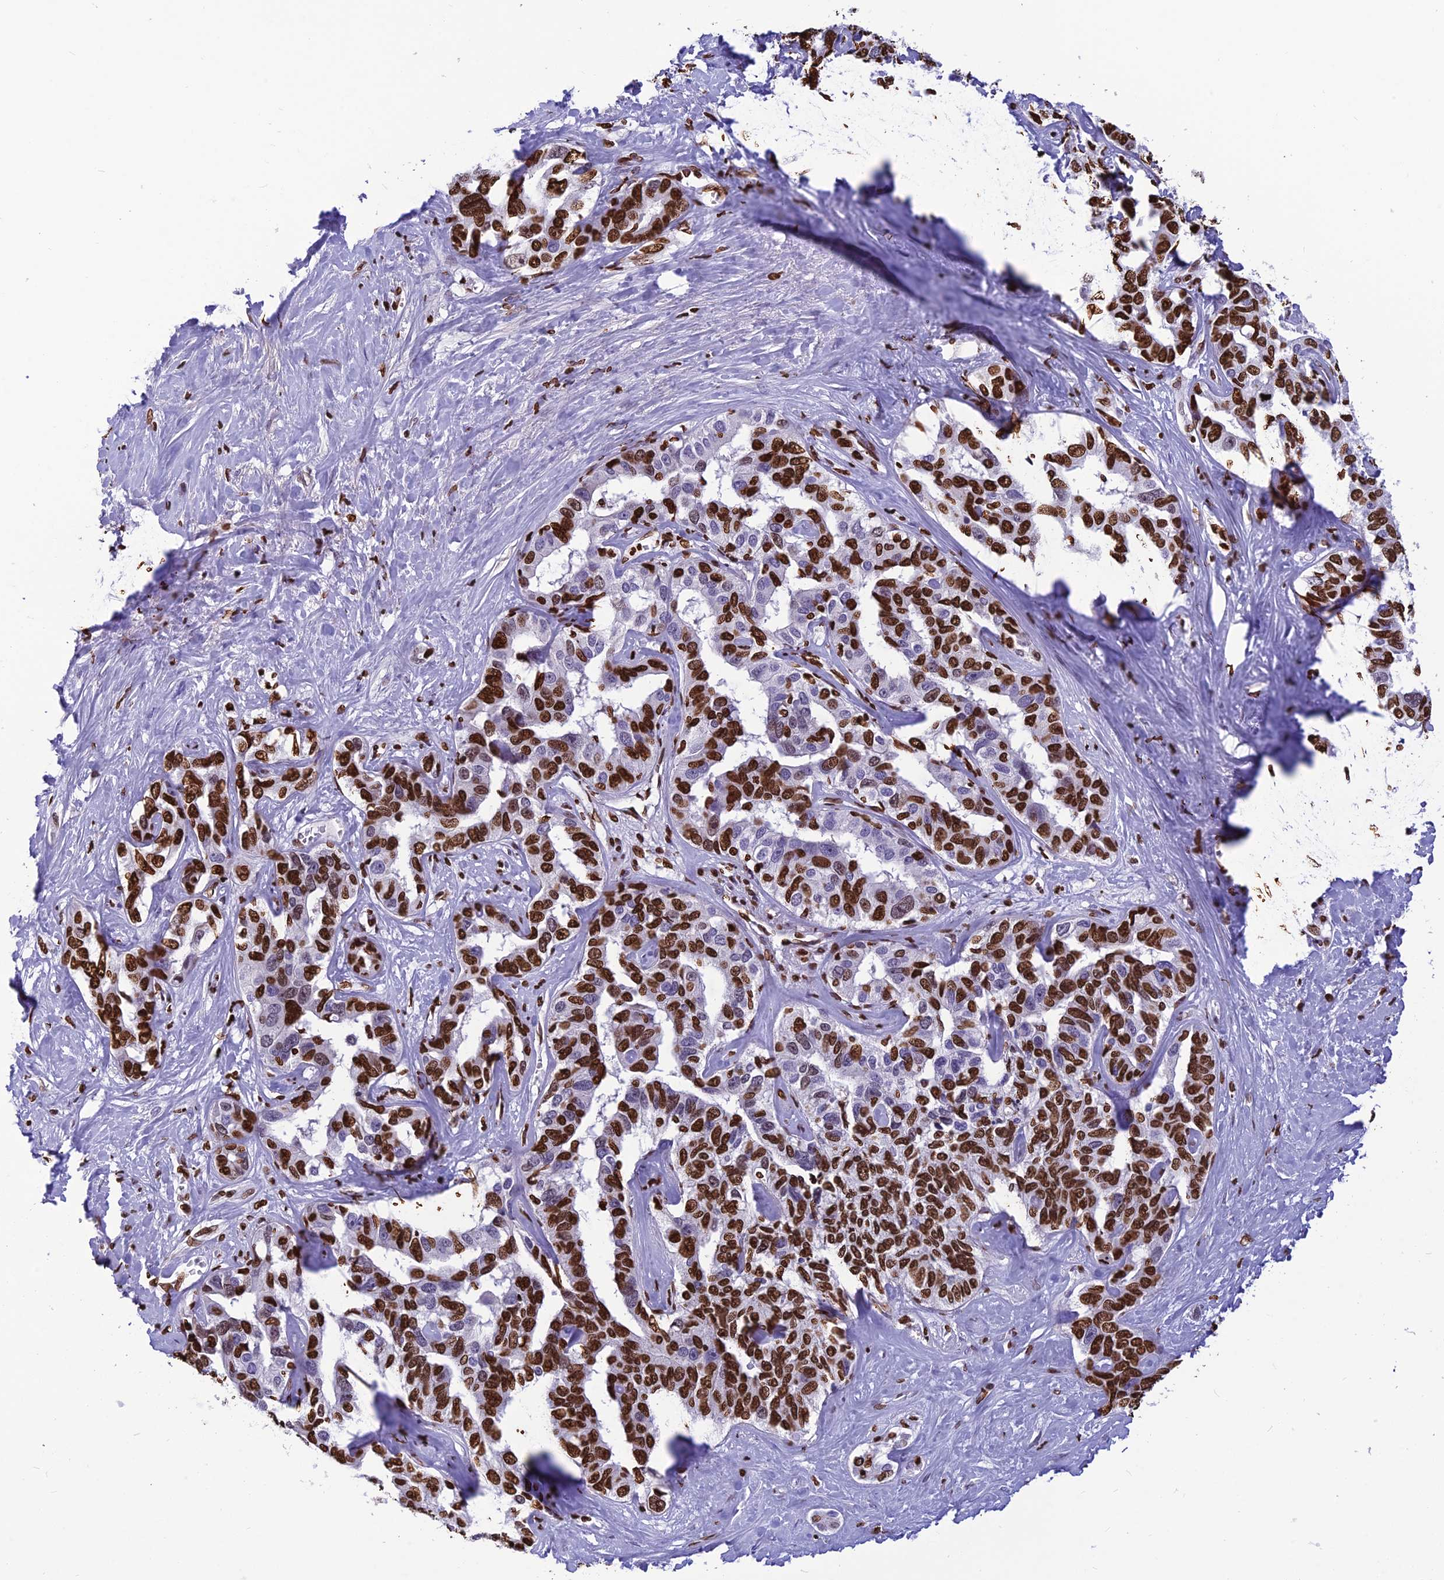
{"staining": {"intensity": "strong", "quantity": ">75%", "location": "nuclear"}, "tissue": "liver cancer", "cell_type": "Tumor cells", "image_type": "cancer", "snomed": [{"axis": "morphology", "description": "Cholangiocarcinoma"}, {"axis": "topography", "description": "Liver"}], "caption": "High-power microscopy captured an IHC histopathology image of liver cancer, revealing strong nuclear staining in about >75% of tumor cells.", "gene": "AKAP17A", "patient": {"sex": "male", "age": 59}}